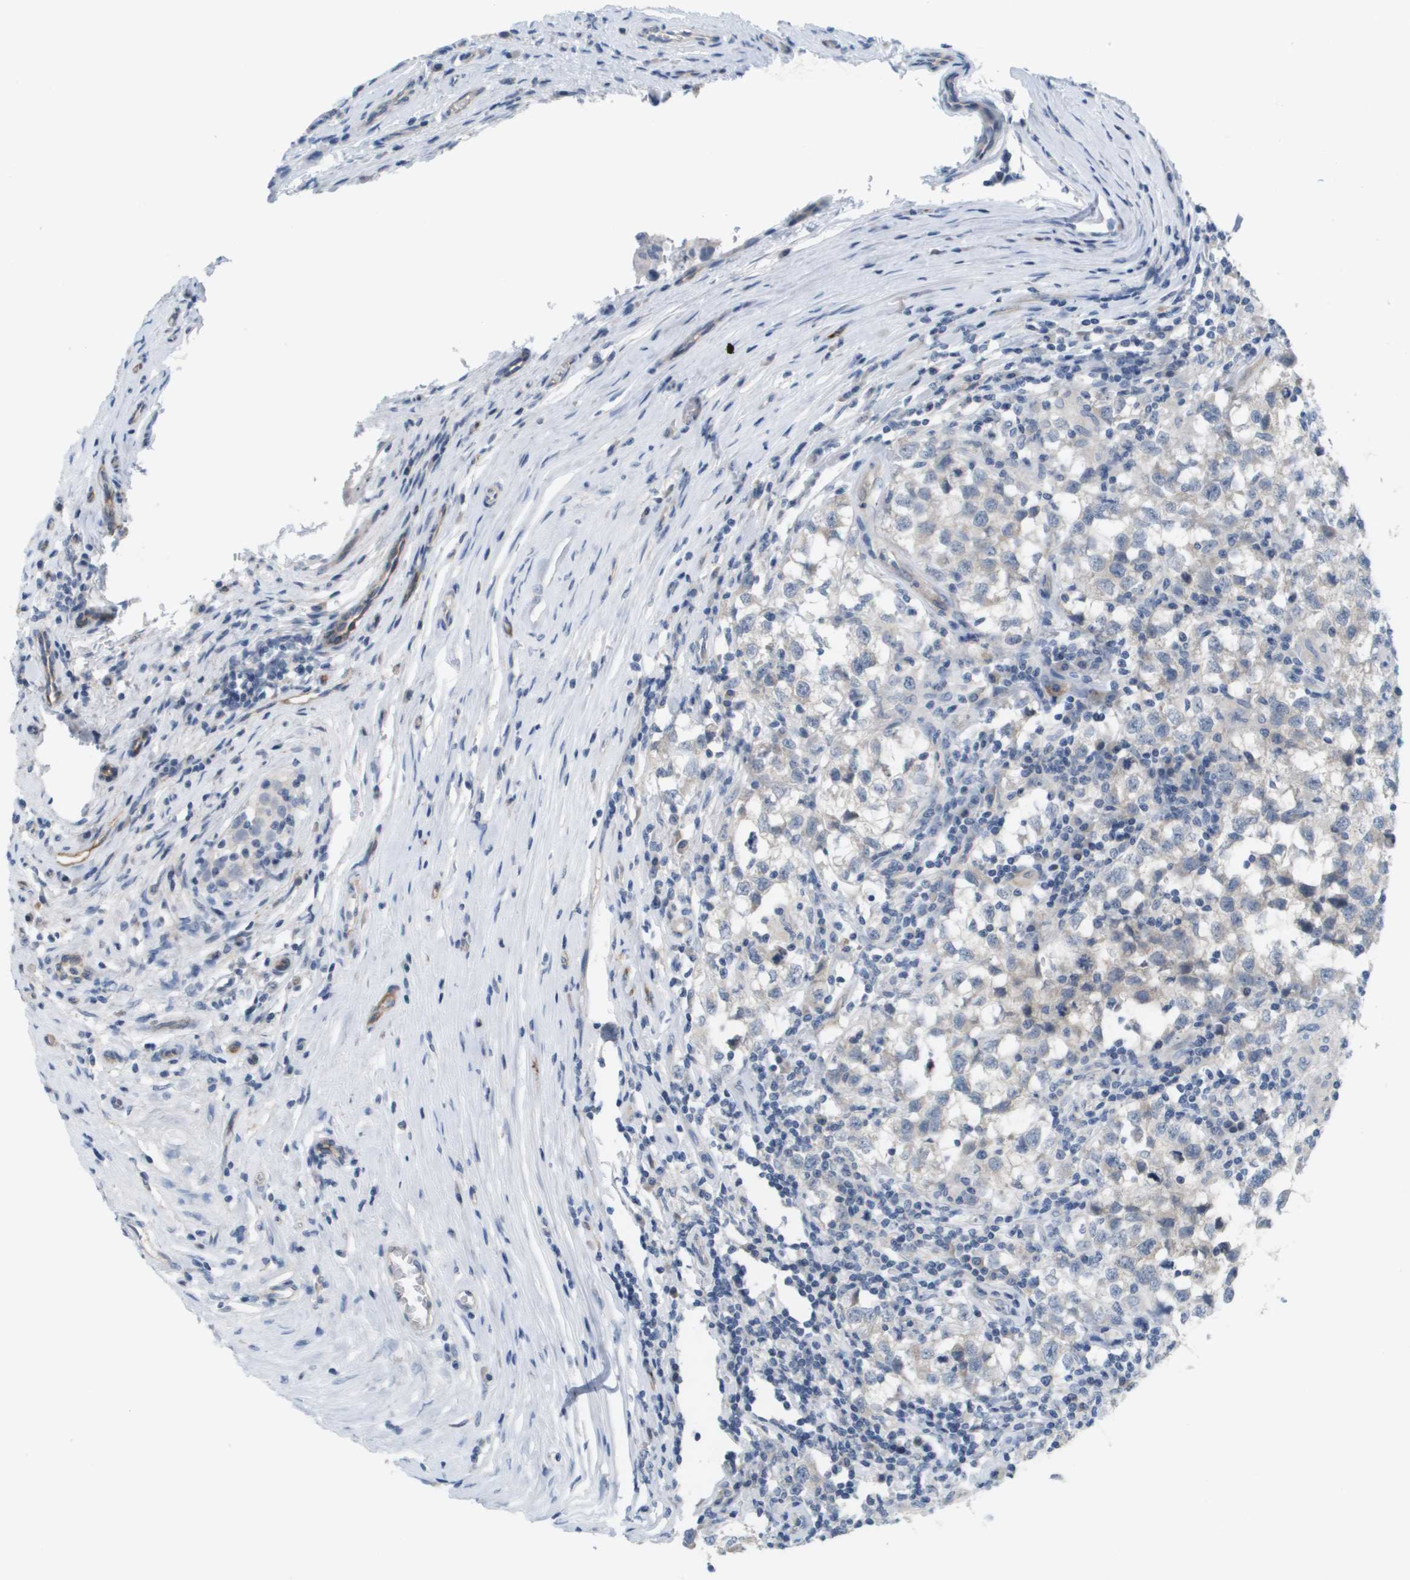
{"staining": {"intensity": "negative", "quantity": "none", "location": "none"}, "tissue": "testis cancer", "cell_type": "Tumor cells", "image_type": "cancer", "snomed": [{"axis": "morphology", "description": "Carcinoma, Embryonal, NOS"}, {"axis": "topography", "description": "Testis"}], "caption": "Protein analysis of testis embryonal carcinoma displays no significant staining in tumor cells.", "gene": "ANGPT2", "patient": {"sex": "male", "age": 21}}